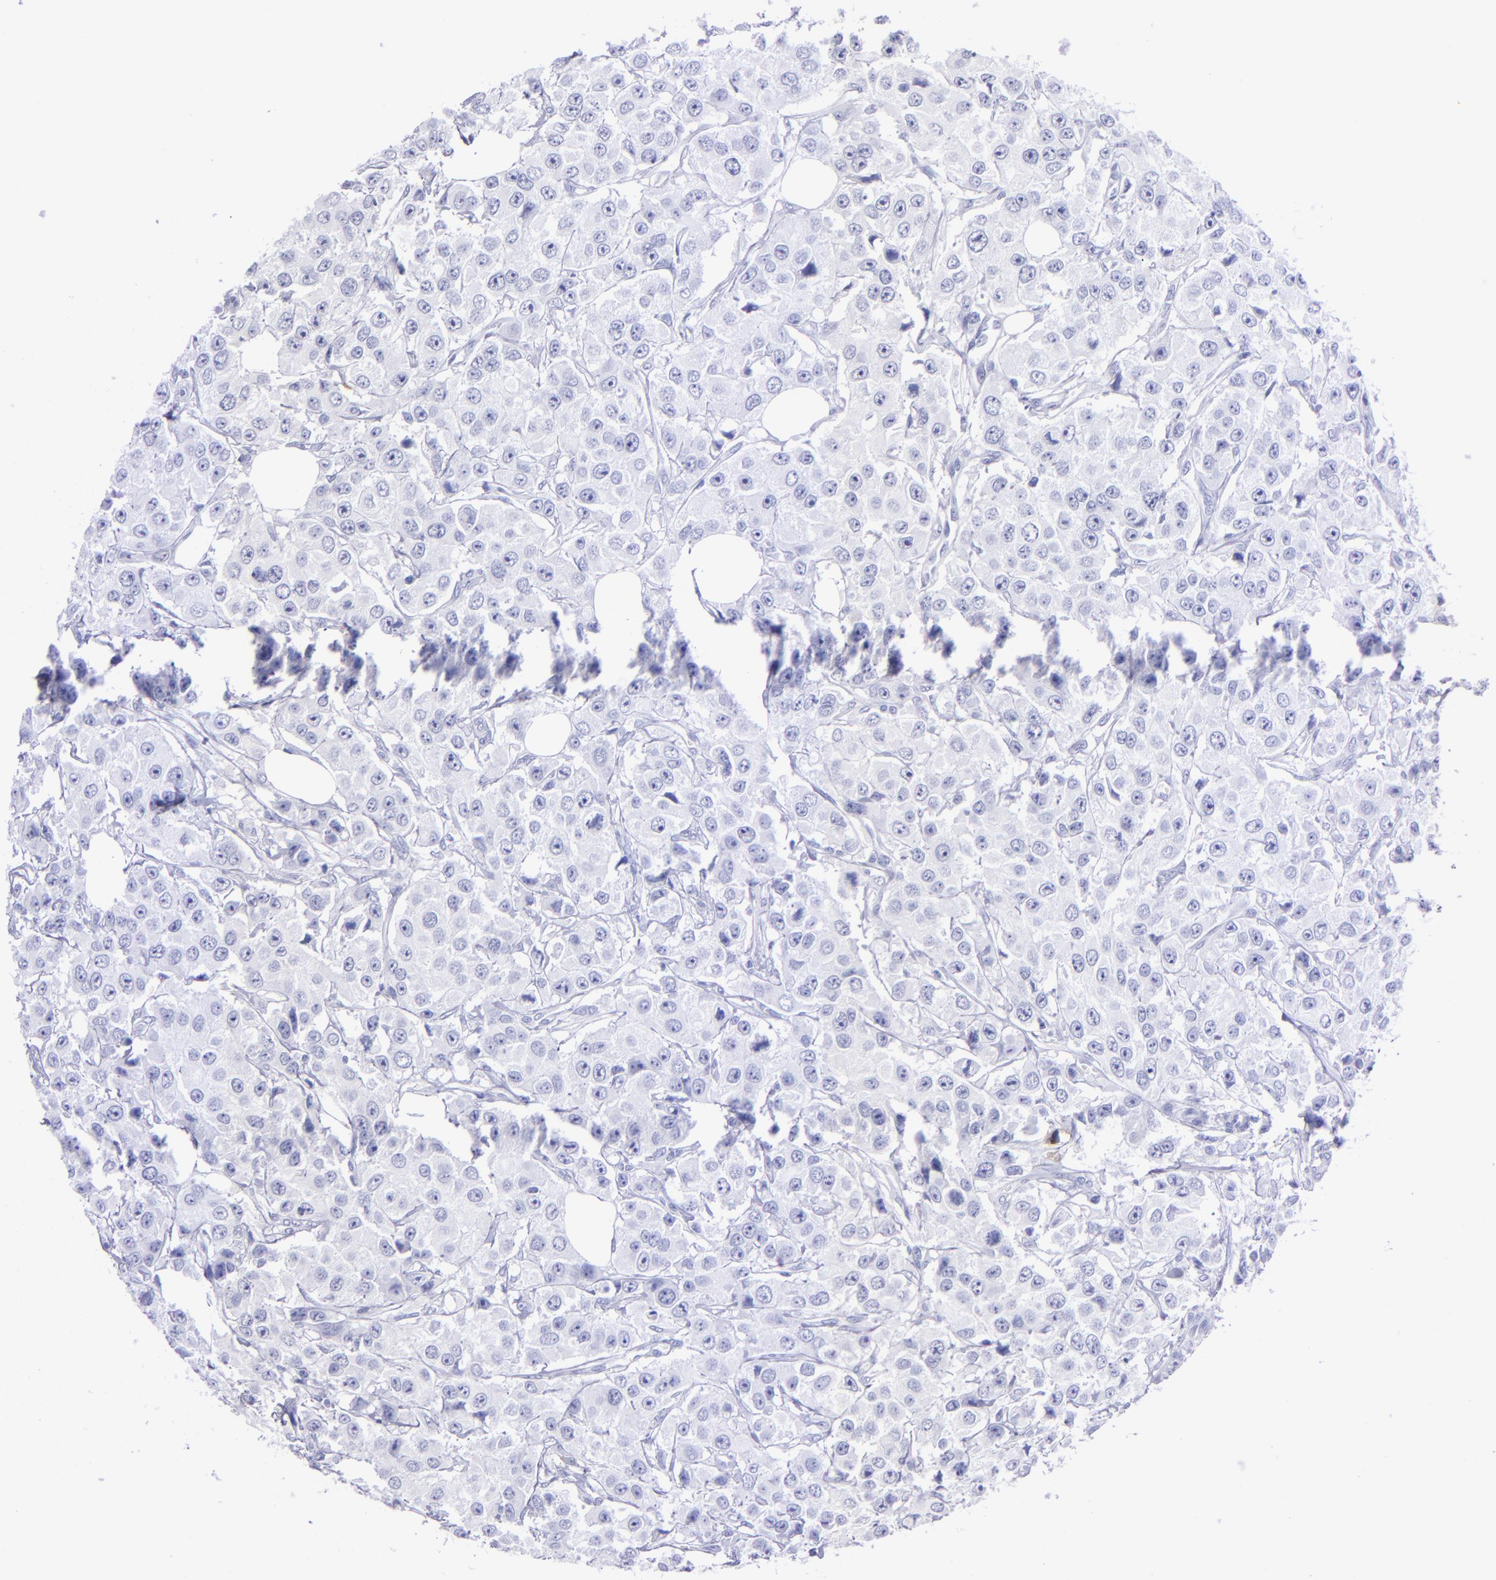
{"staining": {"intensity": "negative", "quantity": "none", "location": "none"}, "tissue": "breast cancer", "cell_type": "Tumor cells", "image_type": "cancer", "snomed": [{"axis": "morphology", "description": "Duct carcinoma"}, {"axis": "topography", "description": "Breast"}], "caption": "This is an IHC photomicrograph of human breast intraductal carcinoma. There is no staining in tumor cells.", "gene": "CD38", "patient": {"sex": "female", "age": 58}}